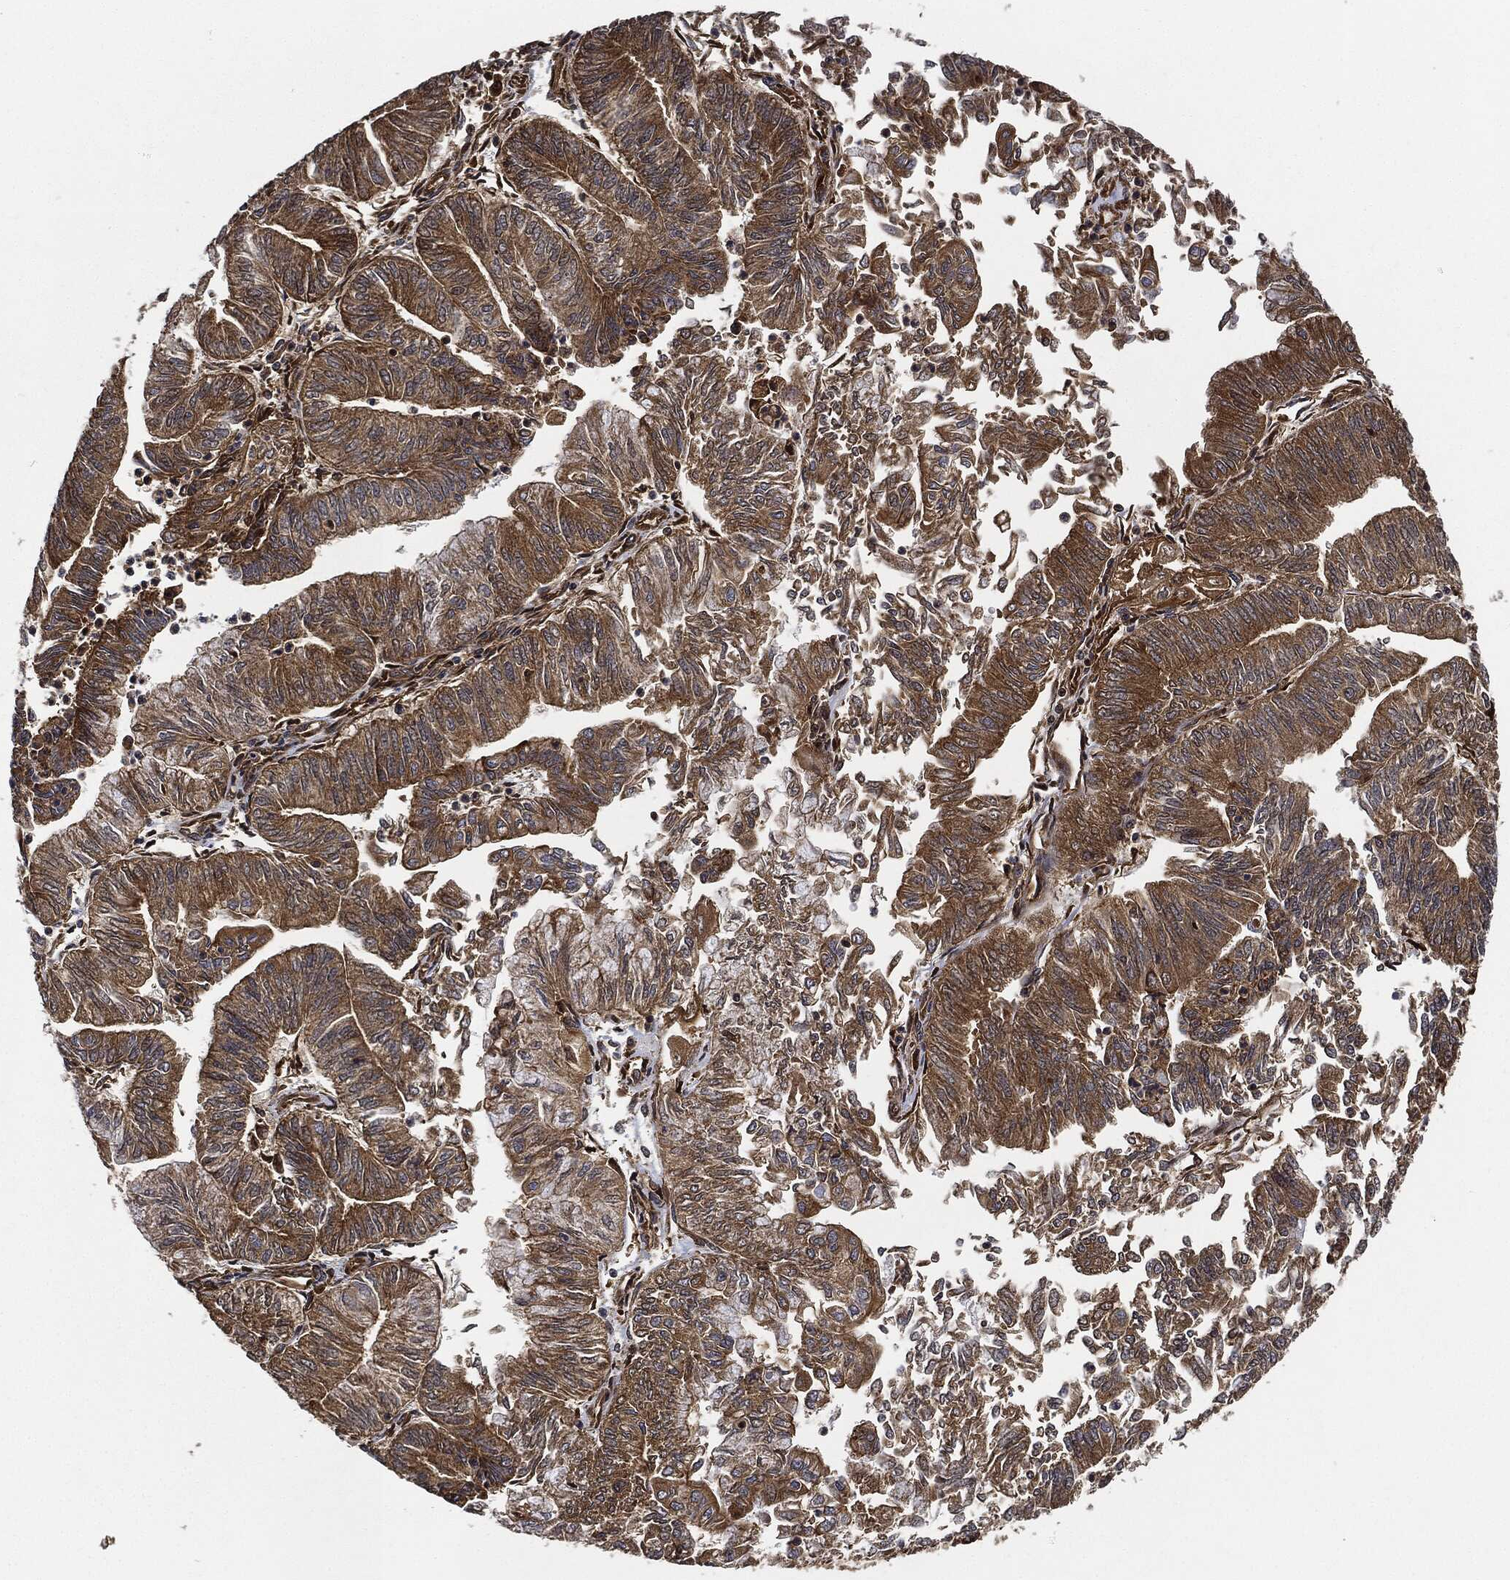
{"staining": {"intensity": "moderate", "quantity": ">75%", "location": "cytoplasmic/membranous"}, "tissue": "endometrial cancer", "cell_type": "Tumor cells", "image_type": "cancer", "snomed": [{"axis": "morphology", "description": "Adenocarcinoma, NOS"}, {"axis": "topography", "description": "Endometrium"}], "caption": "Protein staining shows moderate cytoplasmic/membranous staining in about >75% of tumor cells in endometrial cancer (adenocarcinoma).", "gene": "CEP290", "patient": {"sex": "female", "age": 59}}